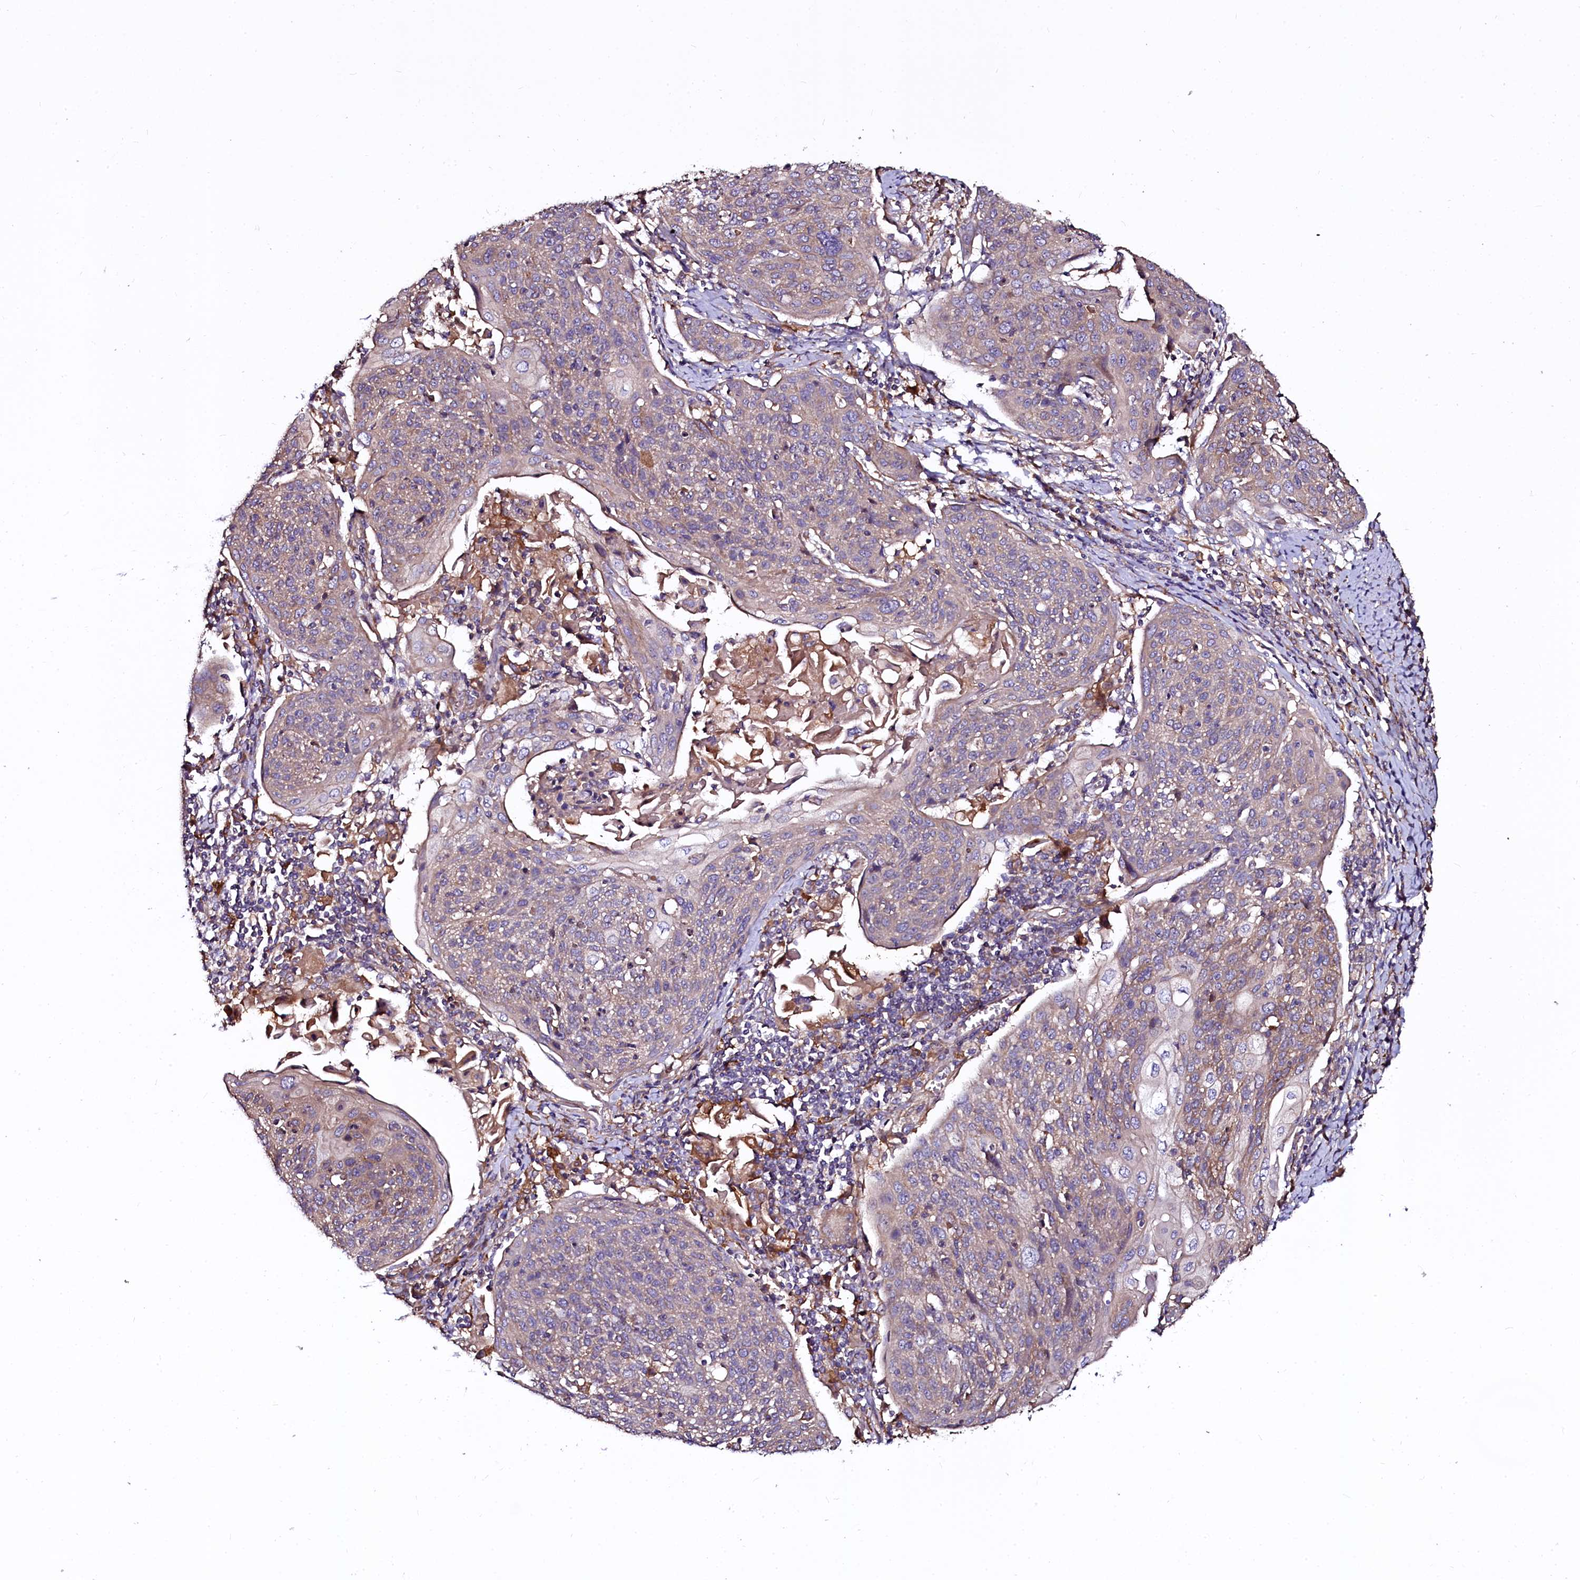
{"staining": {"intensity": "weak", "quantity": "<25%", "location": "cytoplasmic/membranous"}, "tissue": "cervical cancer", "cell_type": "Tumor cells", "image_type": "cancer", "snomed": [{"axis": "morphology", "description": "Squamous cell carcinoma, NOS"}, {"axis": "topography", "description": "Cervix"}], "caption": "IHC histopathology image of neoplastic tissue: human cervical cancer stained with DAB exhibits no significant protein expression in tumor cells. (Stains: DAB immunohistochemistry (IHC) with hematoxylin counter stain, Microscopy: brightfield microscopy at high magnification).", "gene": "APPL2", "patient": {"sex": "female", "age": 67}}